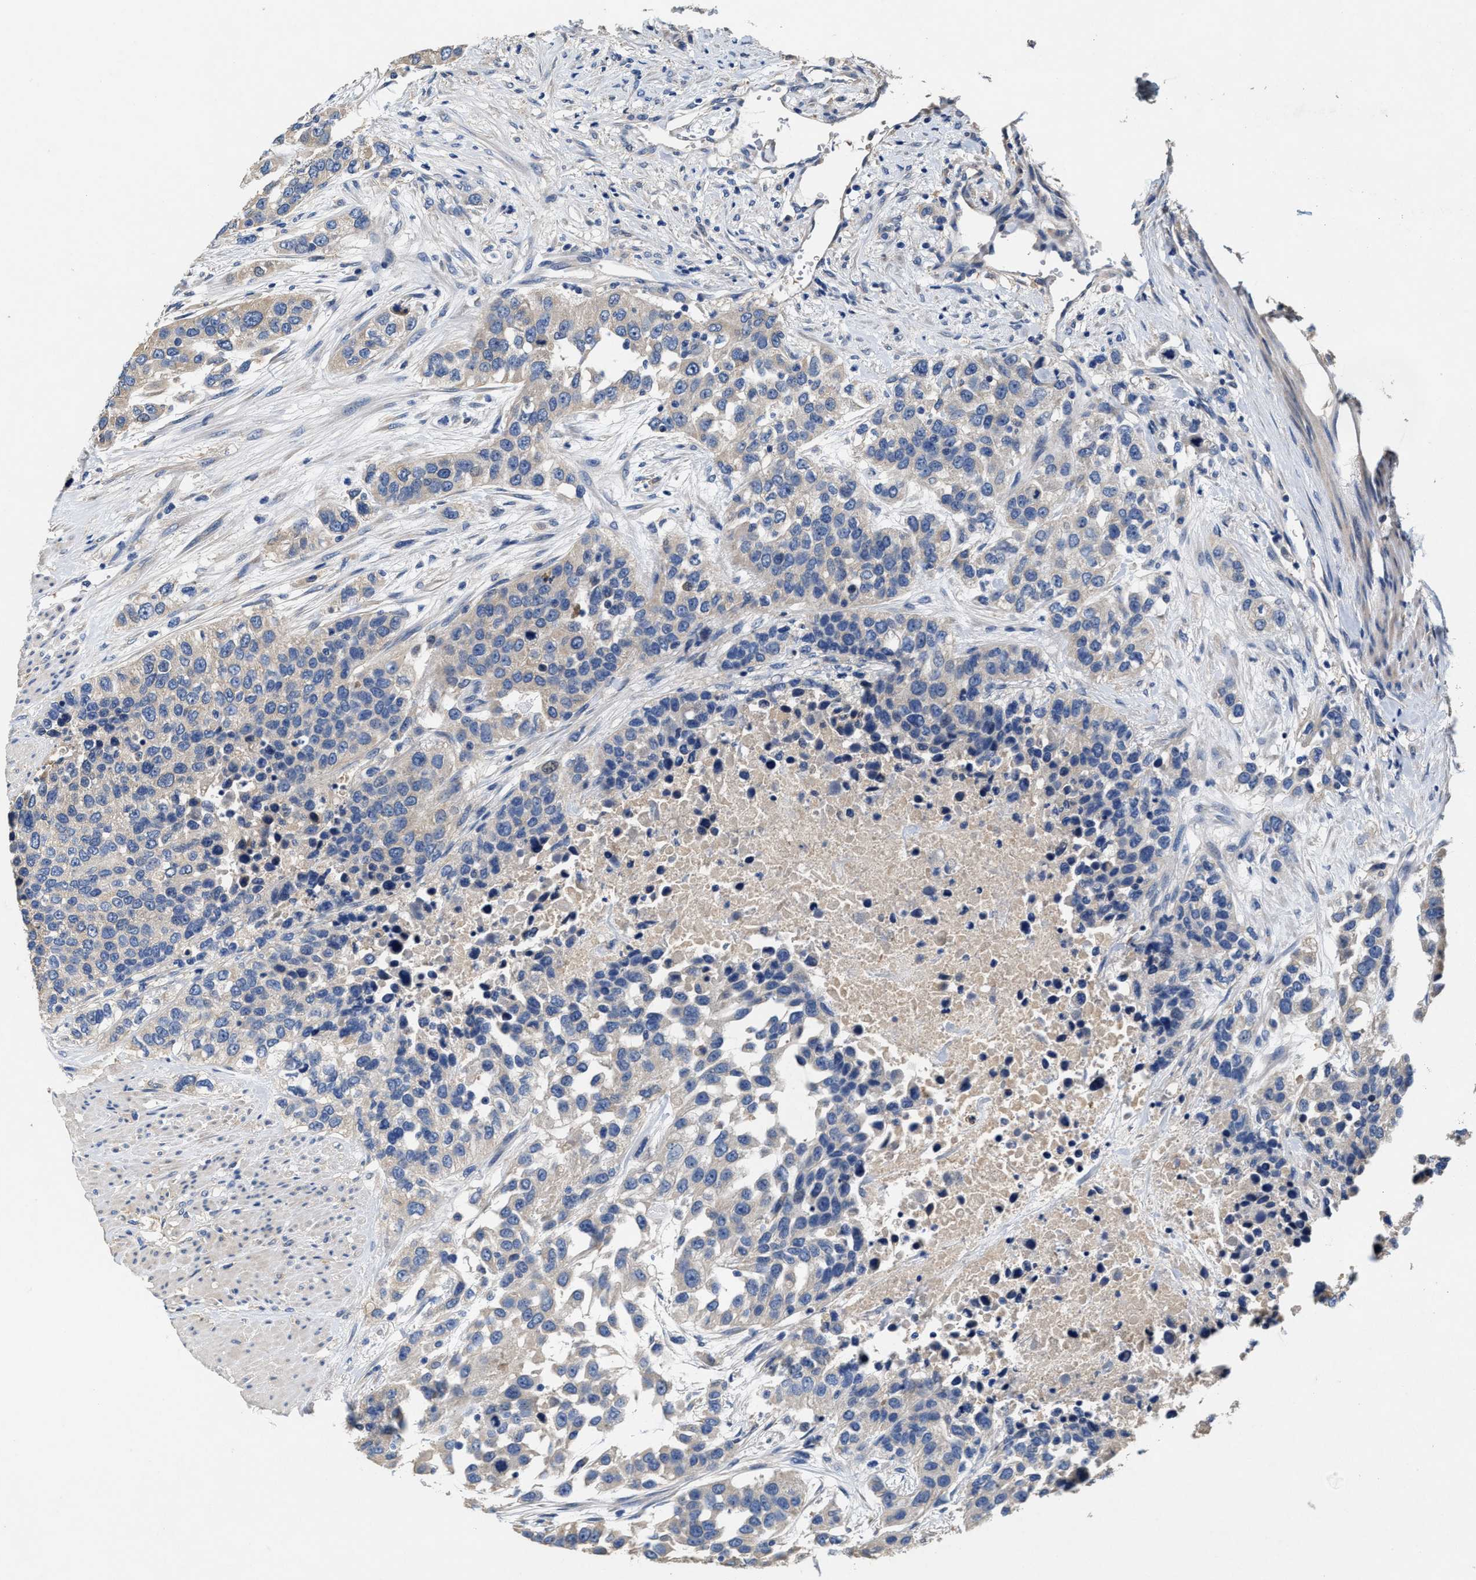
{"staining": {"intensity": "negative", "quantity": "none", "location": "none"}, "tissue": "urothelial cancer", "cell_type": "Tumor cells", "image_type": "cancer", "snomed": [{"axis": "morphology", "description": "Urothelial carcinoma, High grade"}, {"axis": "topography", "description": "Urinary bladder"}], "caption": "Immunohistochemistry (IHC) of urothelial cancer demonstrates no positivity in tumor cells.", "gene": "PEG10", "patient": {"sex": "female", "age": 80}}